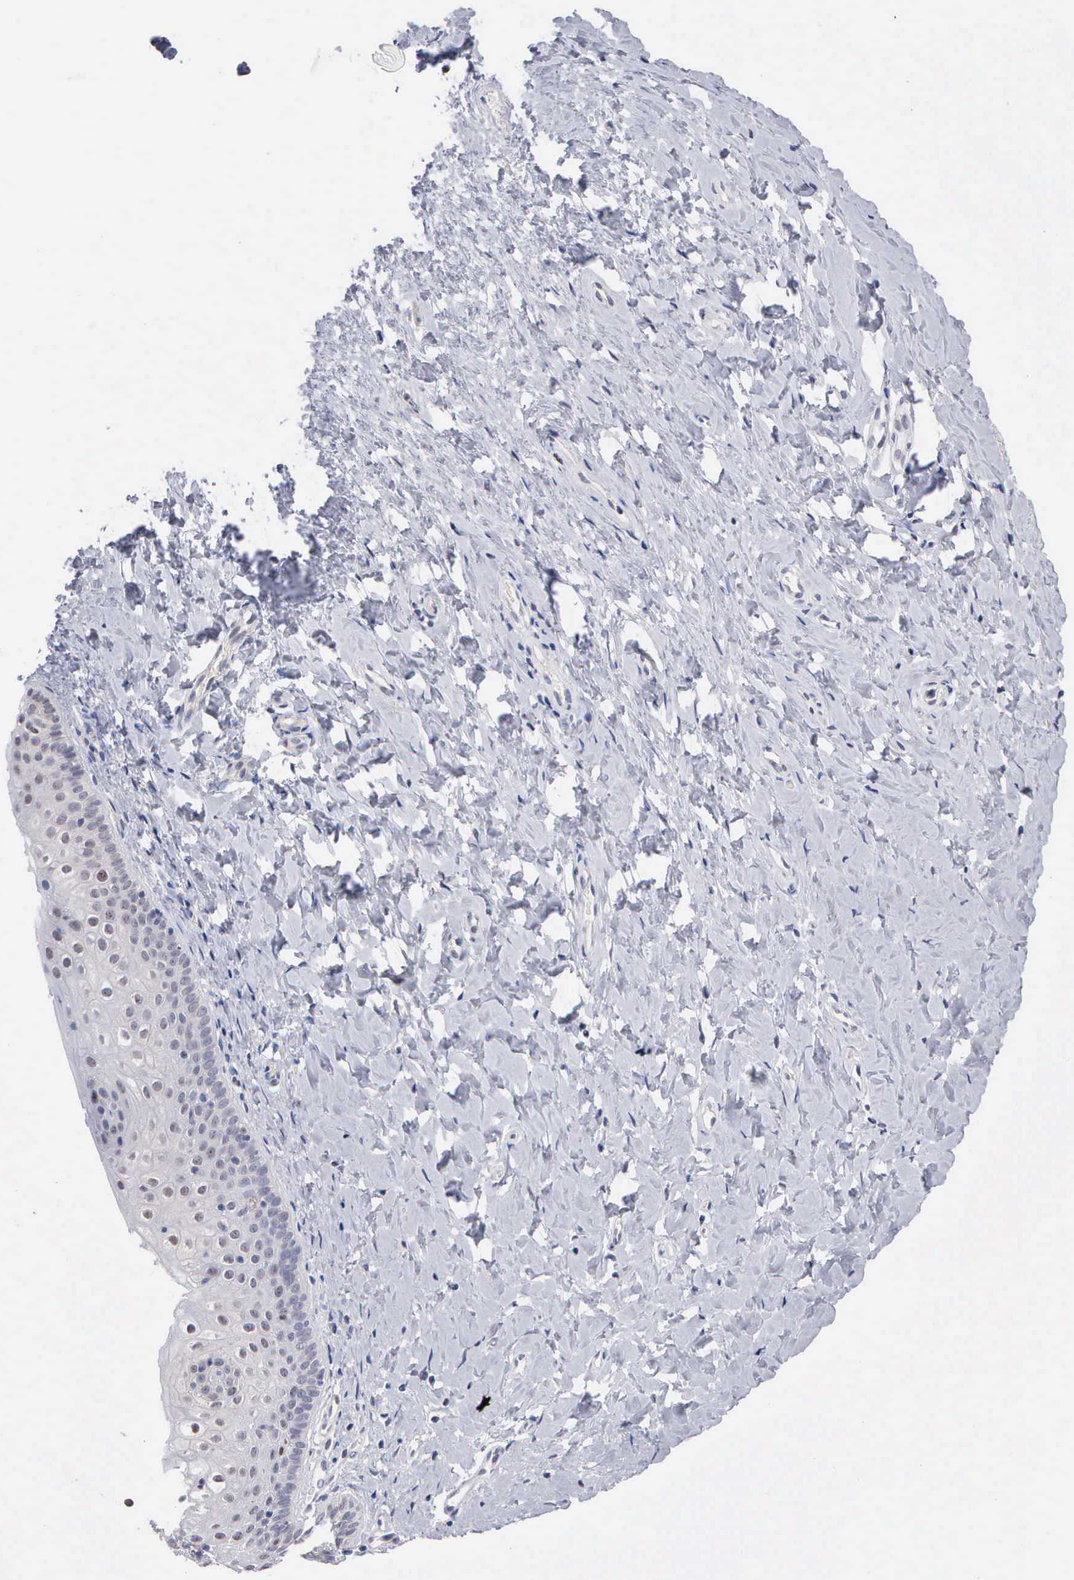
{"staining": {"intensity": "moderate", "quantity": "<25%", "location": "nuclear"}, "tissue": "cervix", "cell_type": "Glandular cells", "image_type": "normal", "snomed": [{"axis": "morphology", "description": "Normal tissue, NOS"}, {"axis": "topography", "description": "Cervix"}], "caption": "Cervix stained with a protein marker displays moderate staining in glandular cells.", "gene": "KDM6A", "patient": {"sex": "female", "age": 53}}